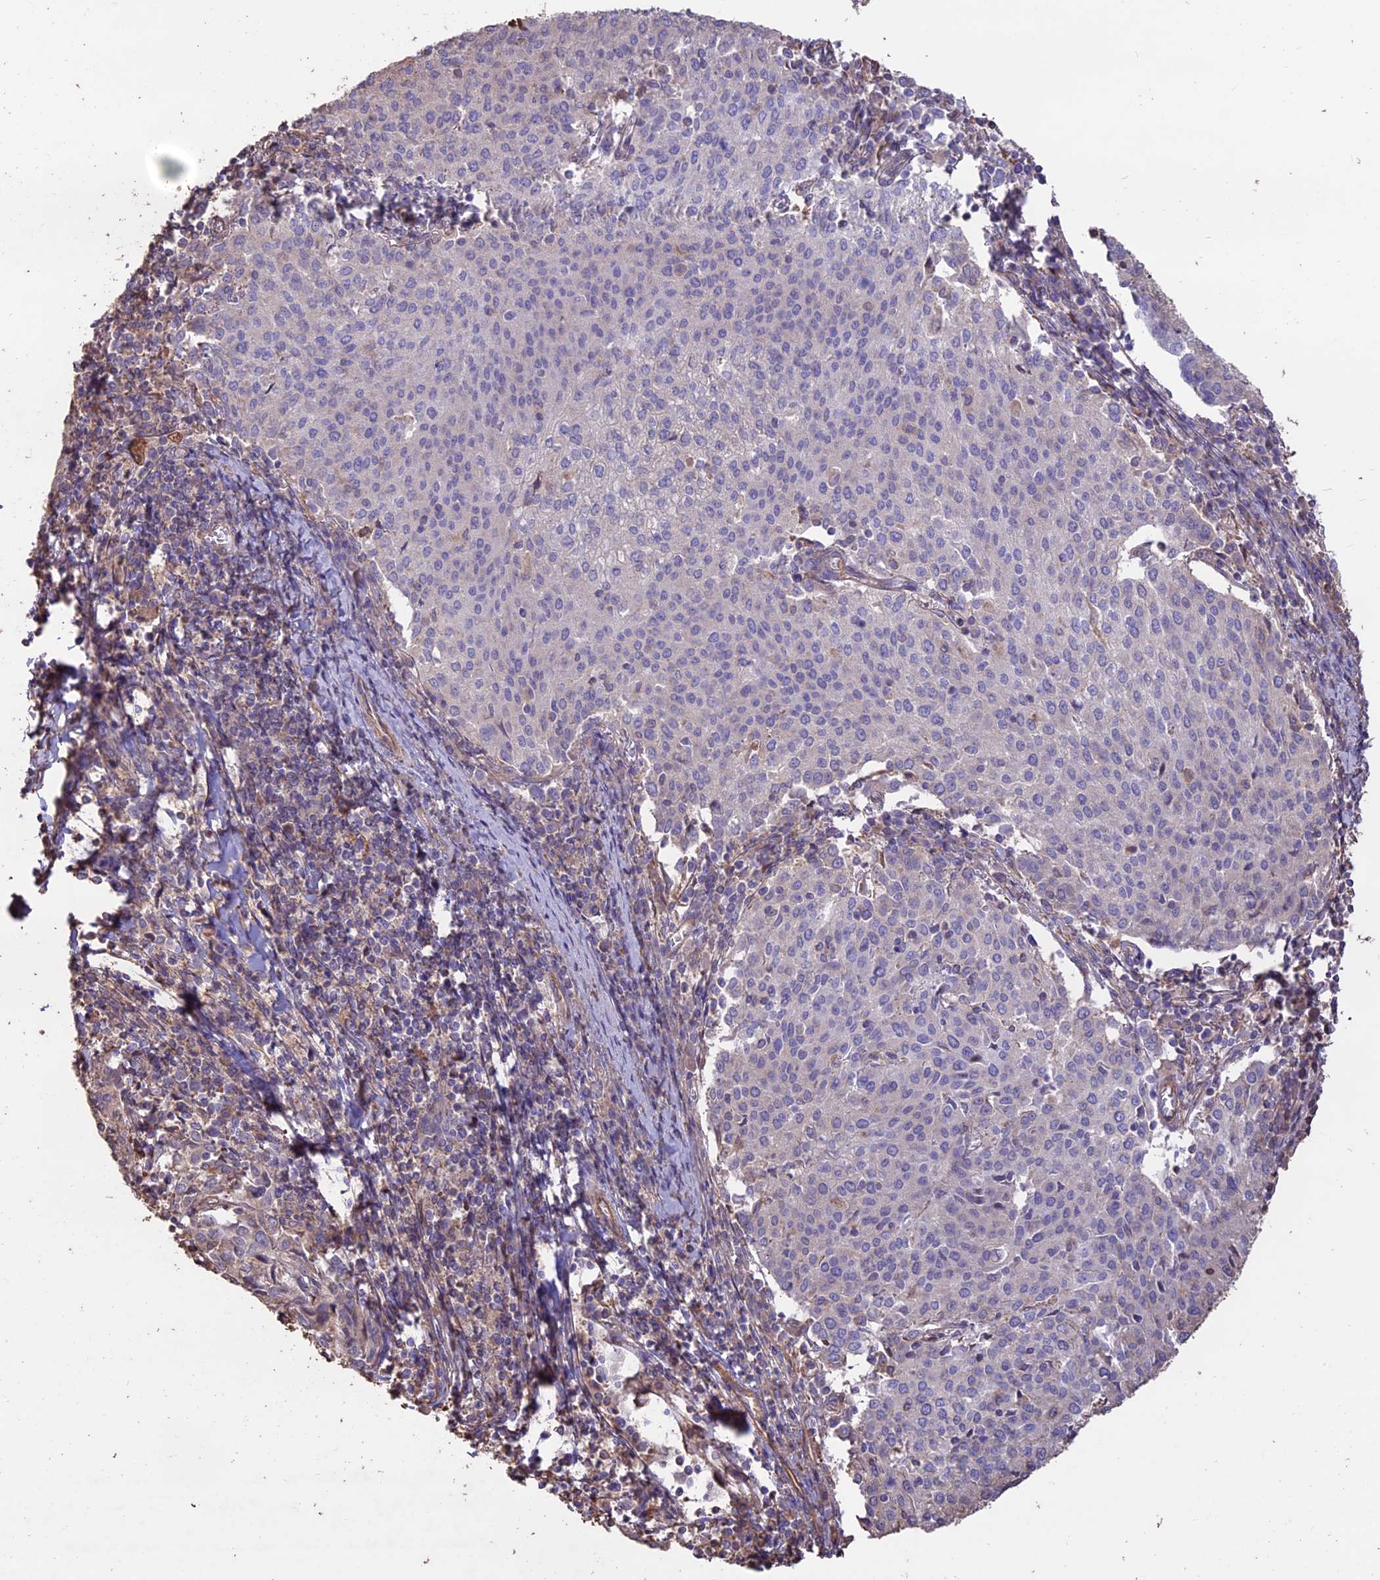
{"staining": {"intensity": "negative", "quantity": "none", "location": "none"}, "tissue": "cervical cancer", "cell_type": "Tumor cells", "image_type": "cancer", "snomed": [{"axis": "morphology", "description": "Squamous cell carcinoma, NOS"}, {"axis": "topography", "description": "Cervix"}], "caption": "Tumor cells are negative for brown protein staining in cervical cancer (squamous cell carcinoma). The staining is performed using DAB (3,3'-diaminobenzidine) brown chromogen with nuclei counter-stained in using hematoxylin.", "gene": "CCDC148", "patient": {"sex": "female", "age": 46}}